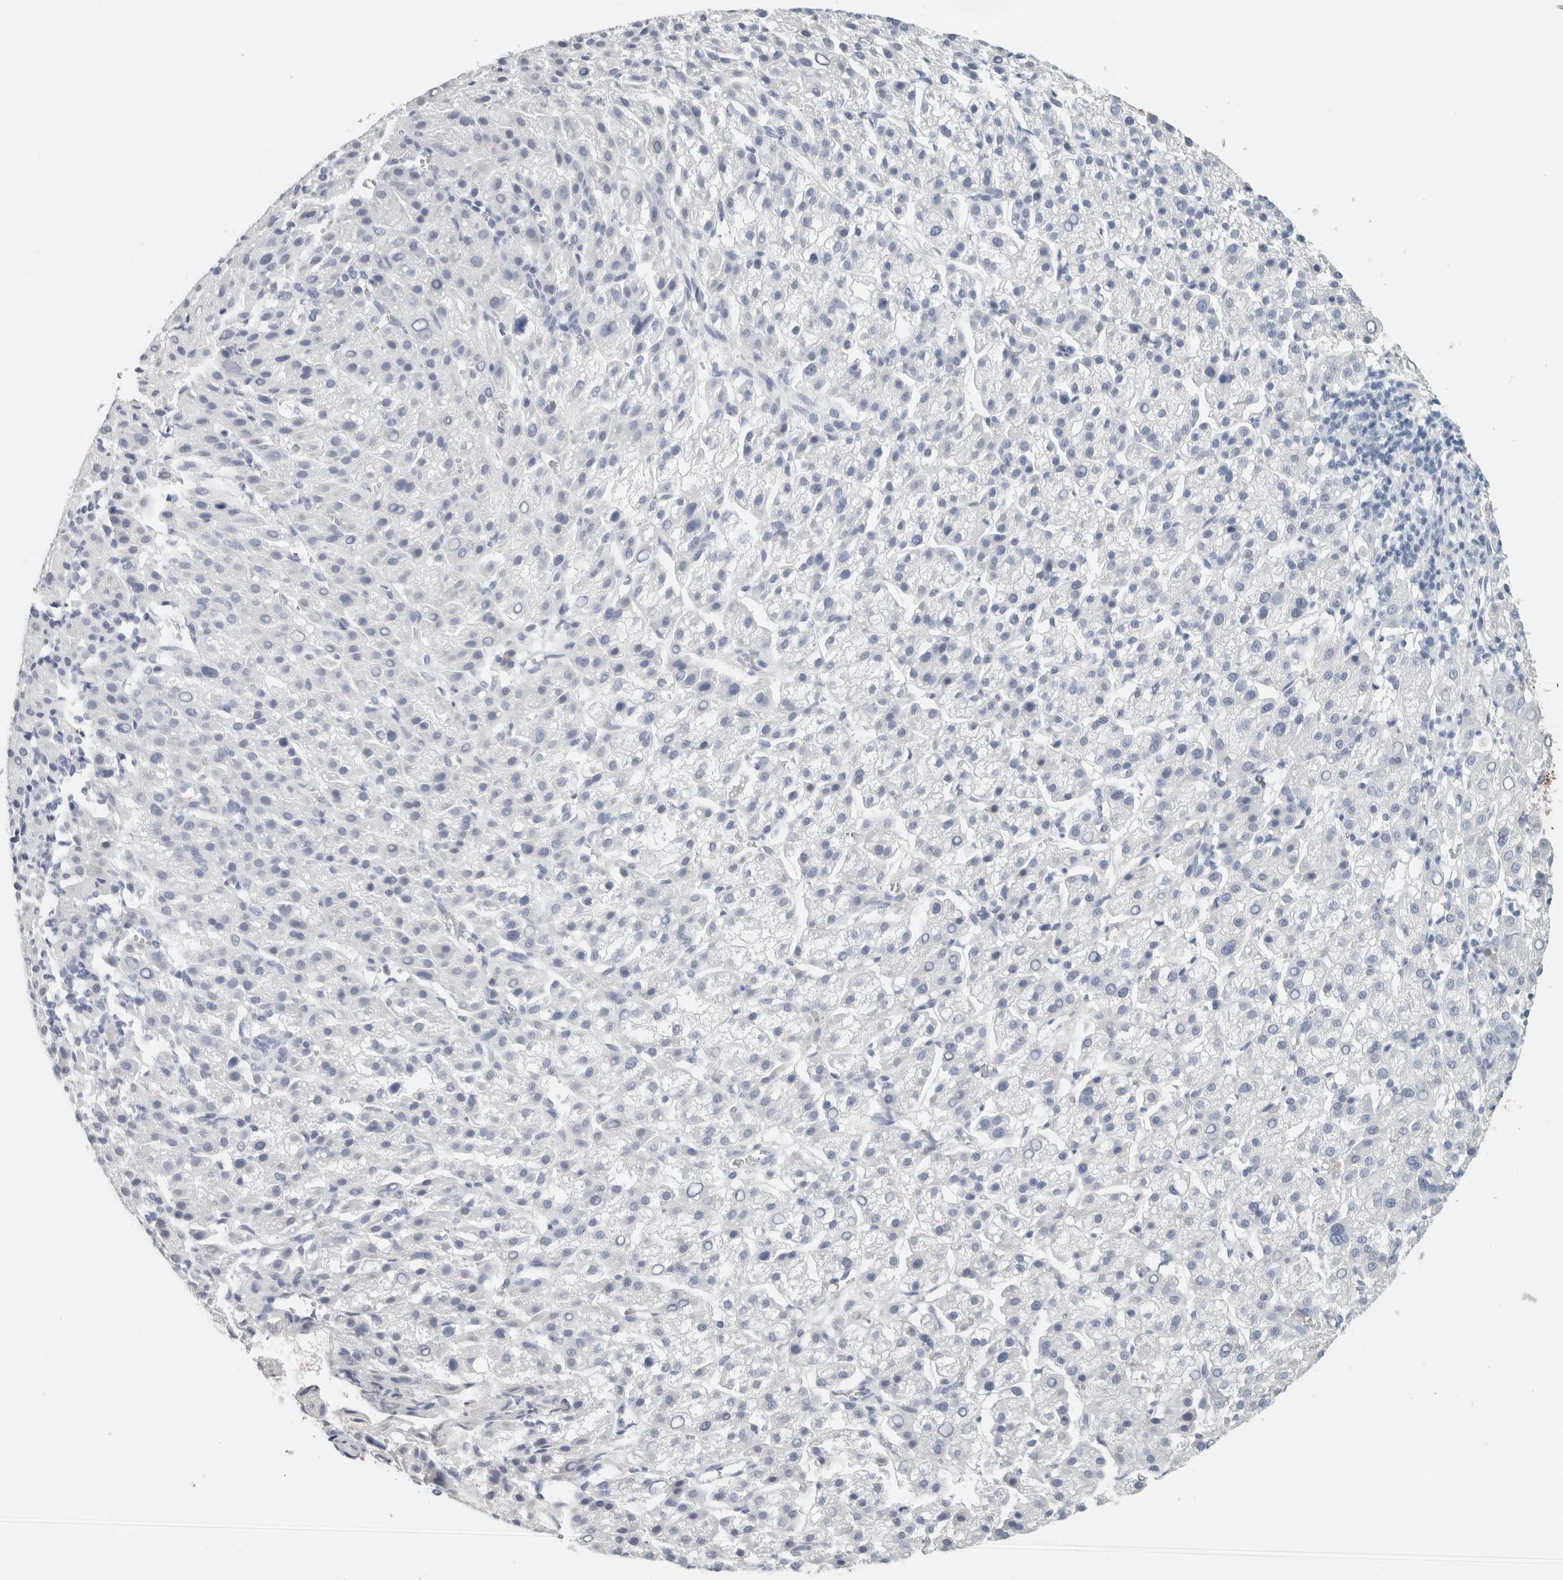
{"staining": {"intensity": "negative", "quantity": "none", "location": "none"}, "tissue": "liver cancer", "cell_type": "Tumor cells", "image_type": "cancer", "snomed": [{"axis": "morphology", "description": "Carcinoma, Hepatocellular, NOS"}, {"axis": "topography", "description": "Liver"}], "caption": "Immunohistochemical staining of human liver cancer (hepatocellular carcinoma) displays no significant staining in tumor cells. (Immunohistochemistry, brightfield microscopy, high magnification).", "gene": "TSPAN8", "patient": {"sex": "female", "age": 58}}